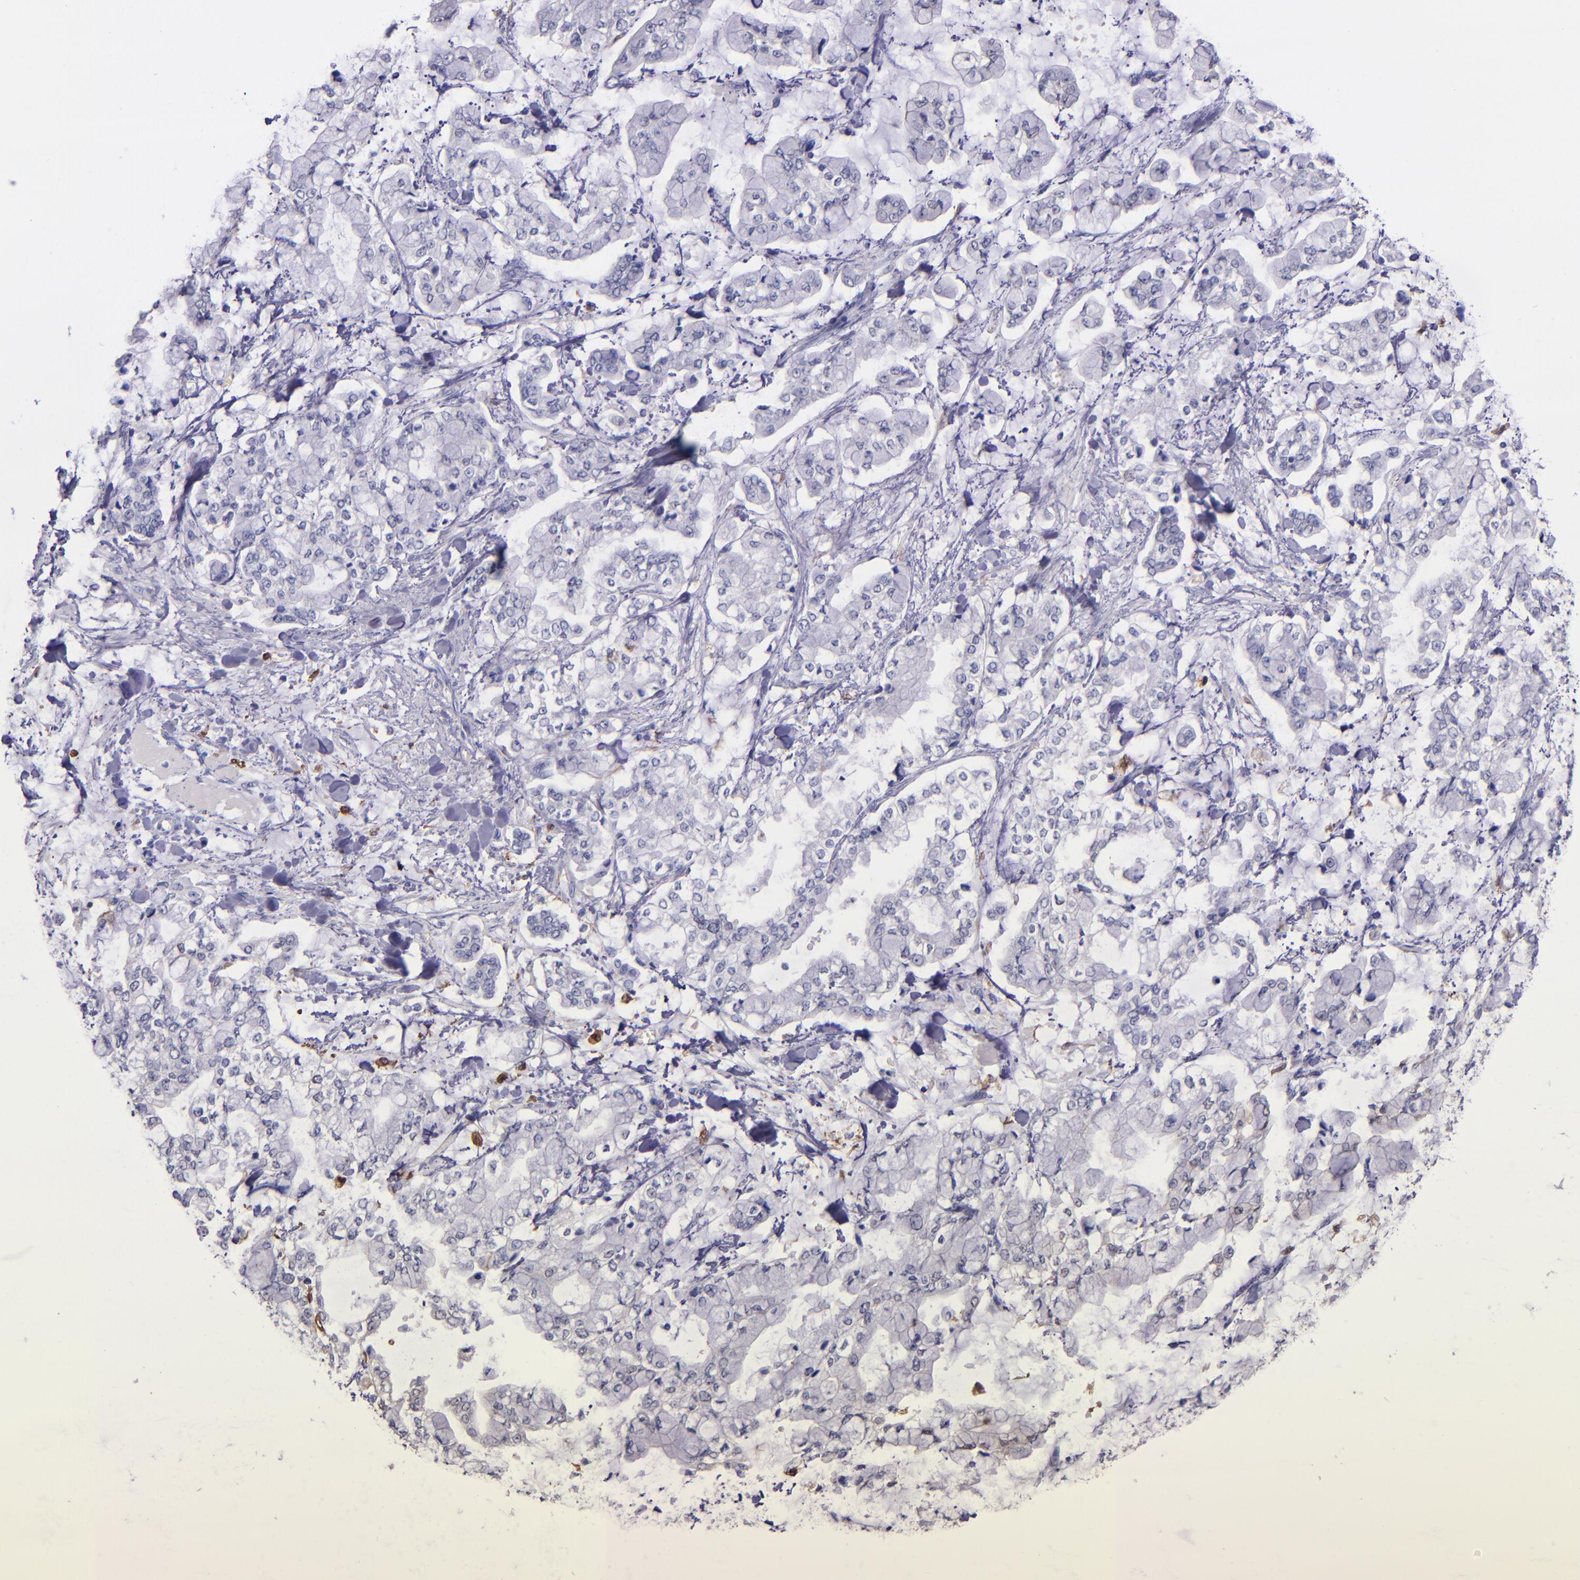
{"staining": {"intensity": "negative", "quantity": "none", "location": "none"}, "tissue": "stomach cancer", "cell_type": "Tumor cells", "image_type": "cancer", "snomed": [{"axis": "morphology", "description": "Normal tissue, NOS"}, {"axis": "morphology", "description": "Adenocarcinoma, NOS"}, {"axis": "topography", "description": "Stomach, upper"}, {"axis": "topography", "description": "Stomach"}], "caption": "High magnification brightfield microscopy of stomach cancer stained with DAB (3,3'-diaminobenzidine) (brown) and counterstained with hematoxylin (blue): tumor cells show no significant positivity.", "gene": "F13A1", "patient": {"sex": "male", "age": 76}}